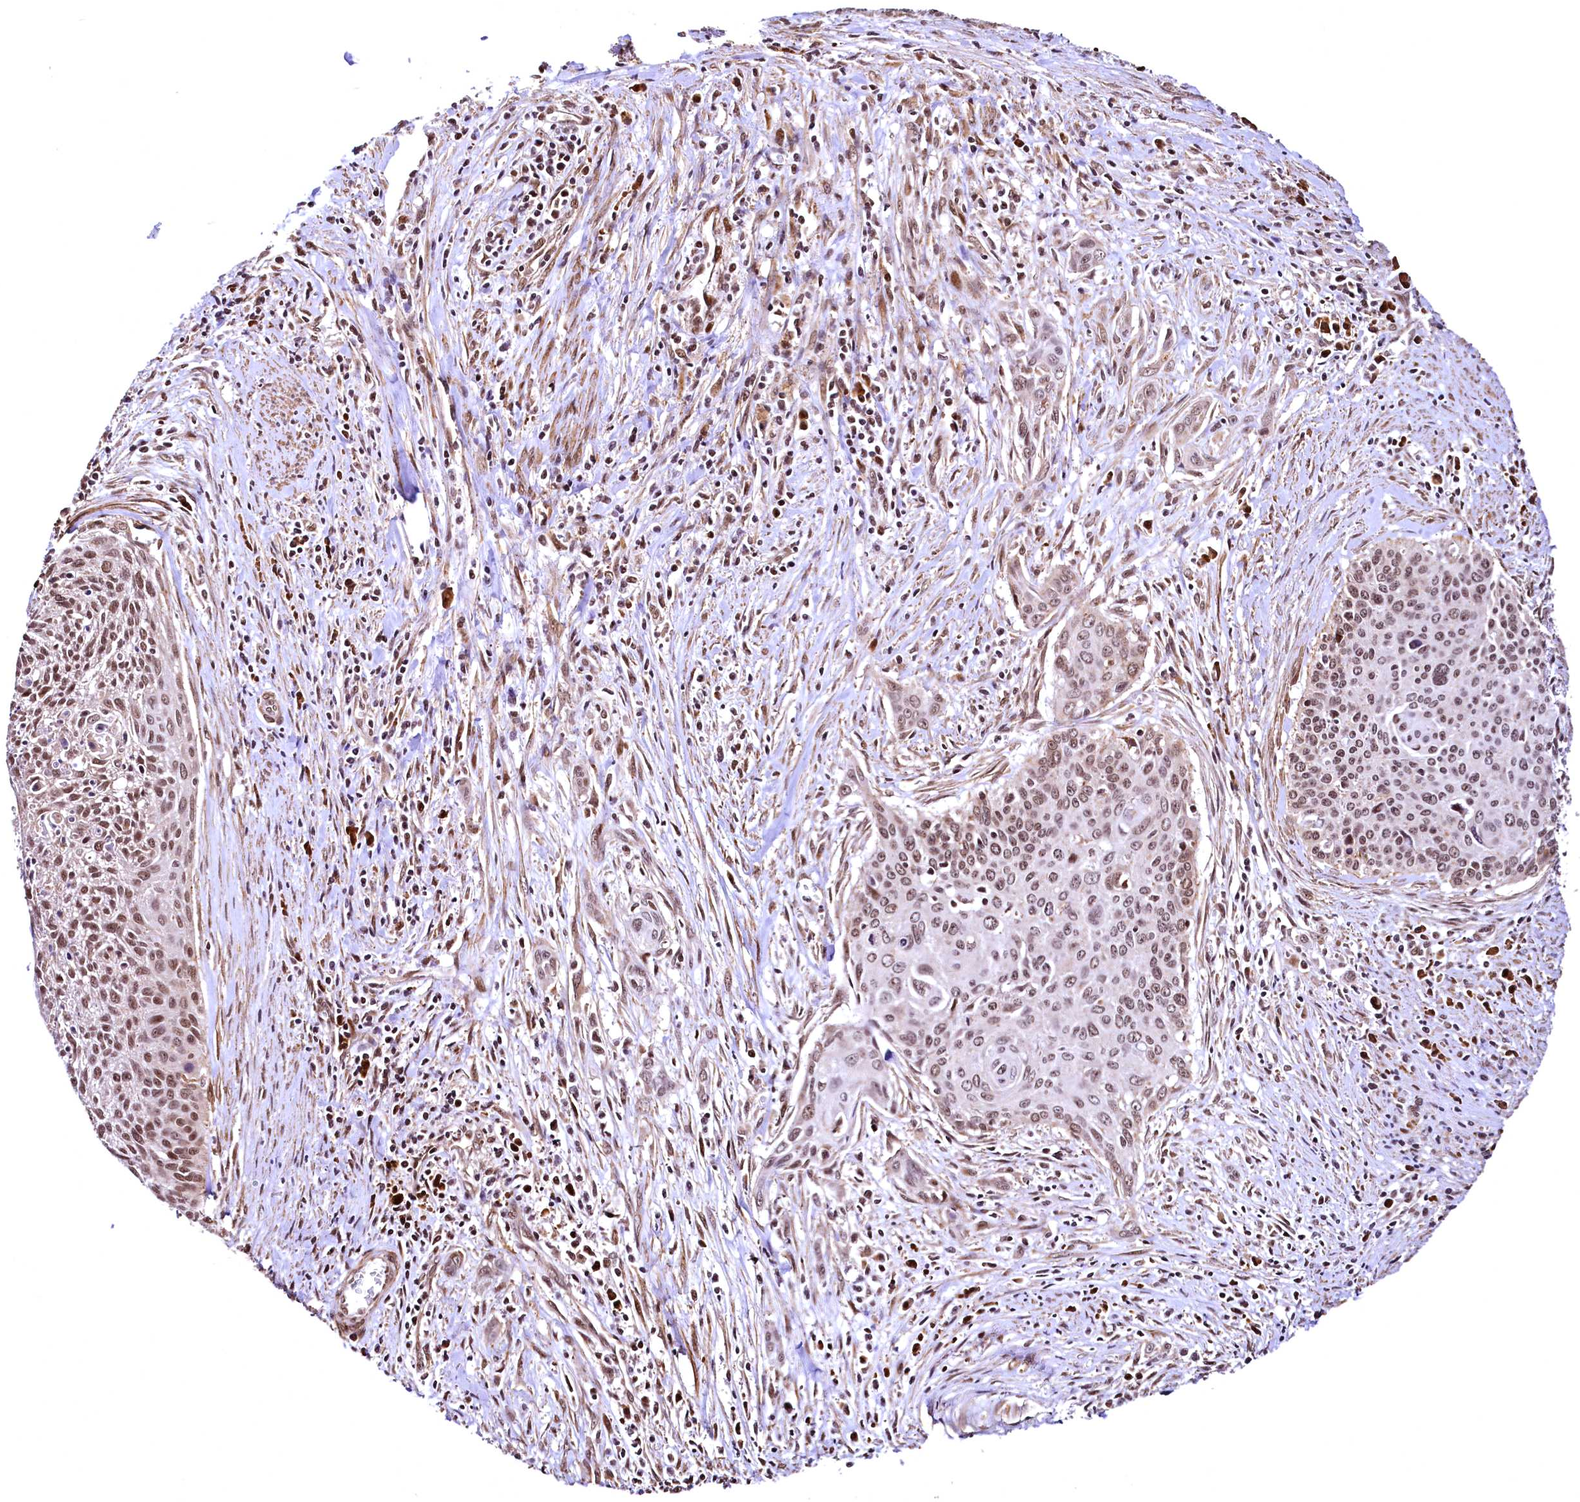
{"staining": {"intensity": "moderate", "quantity": ">75%", "location": "nuclear"}, "tissue": "cervical cancer", "cell_type": "Tumor cells", "image_type": "cancer", "snomed": [{"axis": "morphology", "description": "Squamous cell carcinoma, NOS"}, {"axis": "topography", "description": "Cervix"}], "caption": "About >75% of tumor cells in human cervical cancer (squamous cell carcinoma) demonstrate moderate nuclear protein staining as visualized by brown immunohistochemical staining.", "gene": "PDS5B", "patient": {"sex": "female", "age": 55}}